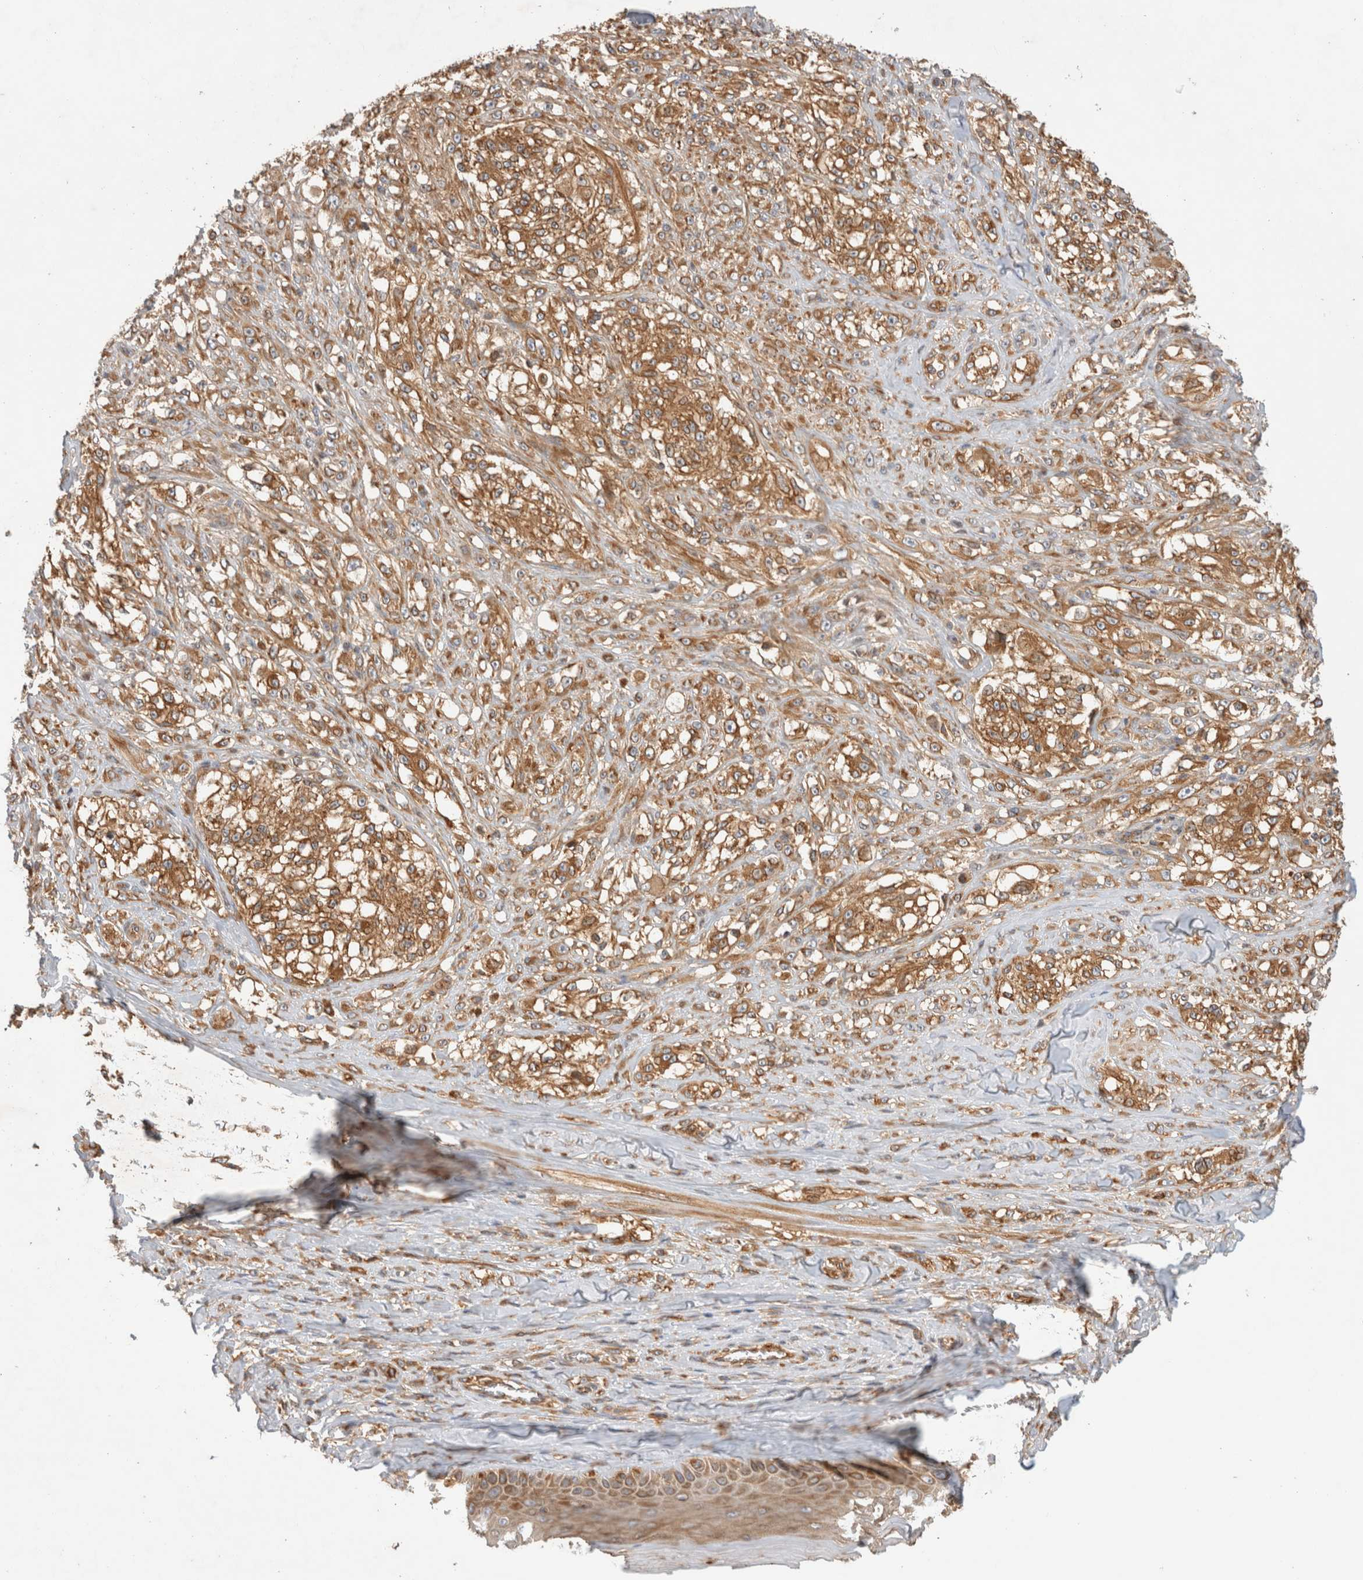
{"staining": {"intensity": "moderate", "quantity": ">75%", "location": "cytoplasmic/membranous"}, "tissue": "melanoma", "cell_type": "Tumor cells", "image_type": "cancer", "snomed": [{"axis": "morphology", "description": "Malignant melanoma, NOS"}, {"axis": "topography", "description": "Skin of head"}], "caption": "IHC (DAB (3,3'-diaminobenzidine)) staining of human melanoma demonstrates moderate cytoplasmic/membranous protein staining in approximately >75% of tumor cells.", "gene": "GPR150", "patient": {"sex": "male", "age": 83}}